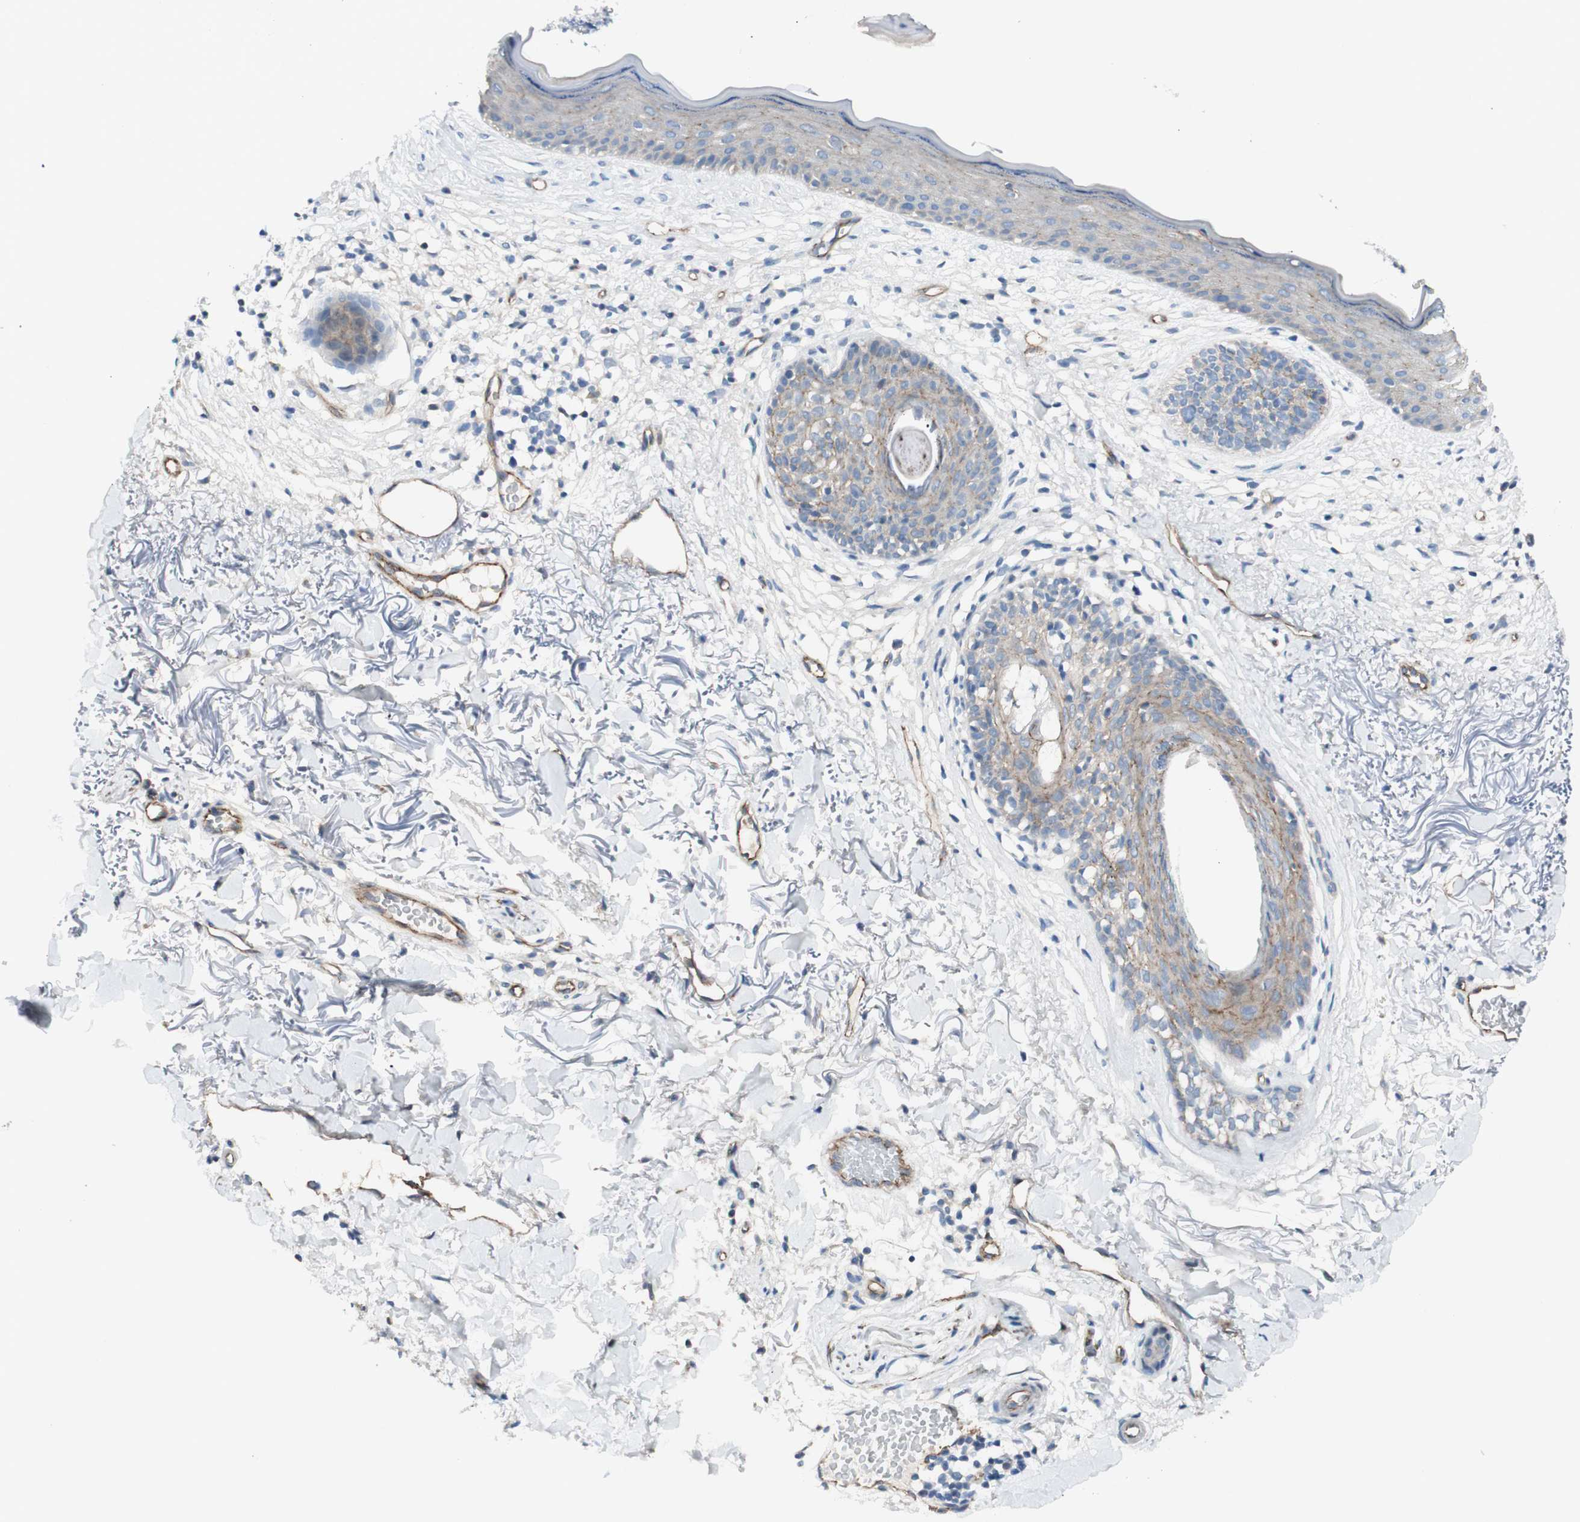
{"staining": {"intensity": "weak", "quantity": "<25%", "location": "cytoplasmic/membranous"}, "tissue": "skin cancer", "cell_type": "Tumor cells", "image_type": "cancer", "snomed": [{"axis": "morphology", "description": "Basal cell carcinoma"}, {"axis": "topography", "description": "Skin"}], "caption": "IHC image of neoplastic tissue: basal cell carcinoma (skin) stained with DAB exhibits no significant protein expression in tumor cells.", "gene": "TJP1", "patient": {"sex": "female", "age": 70}}